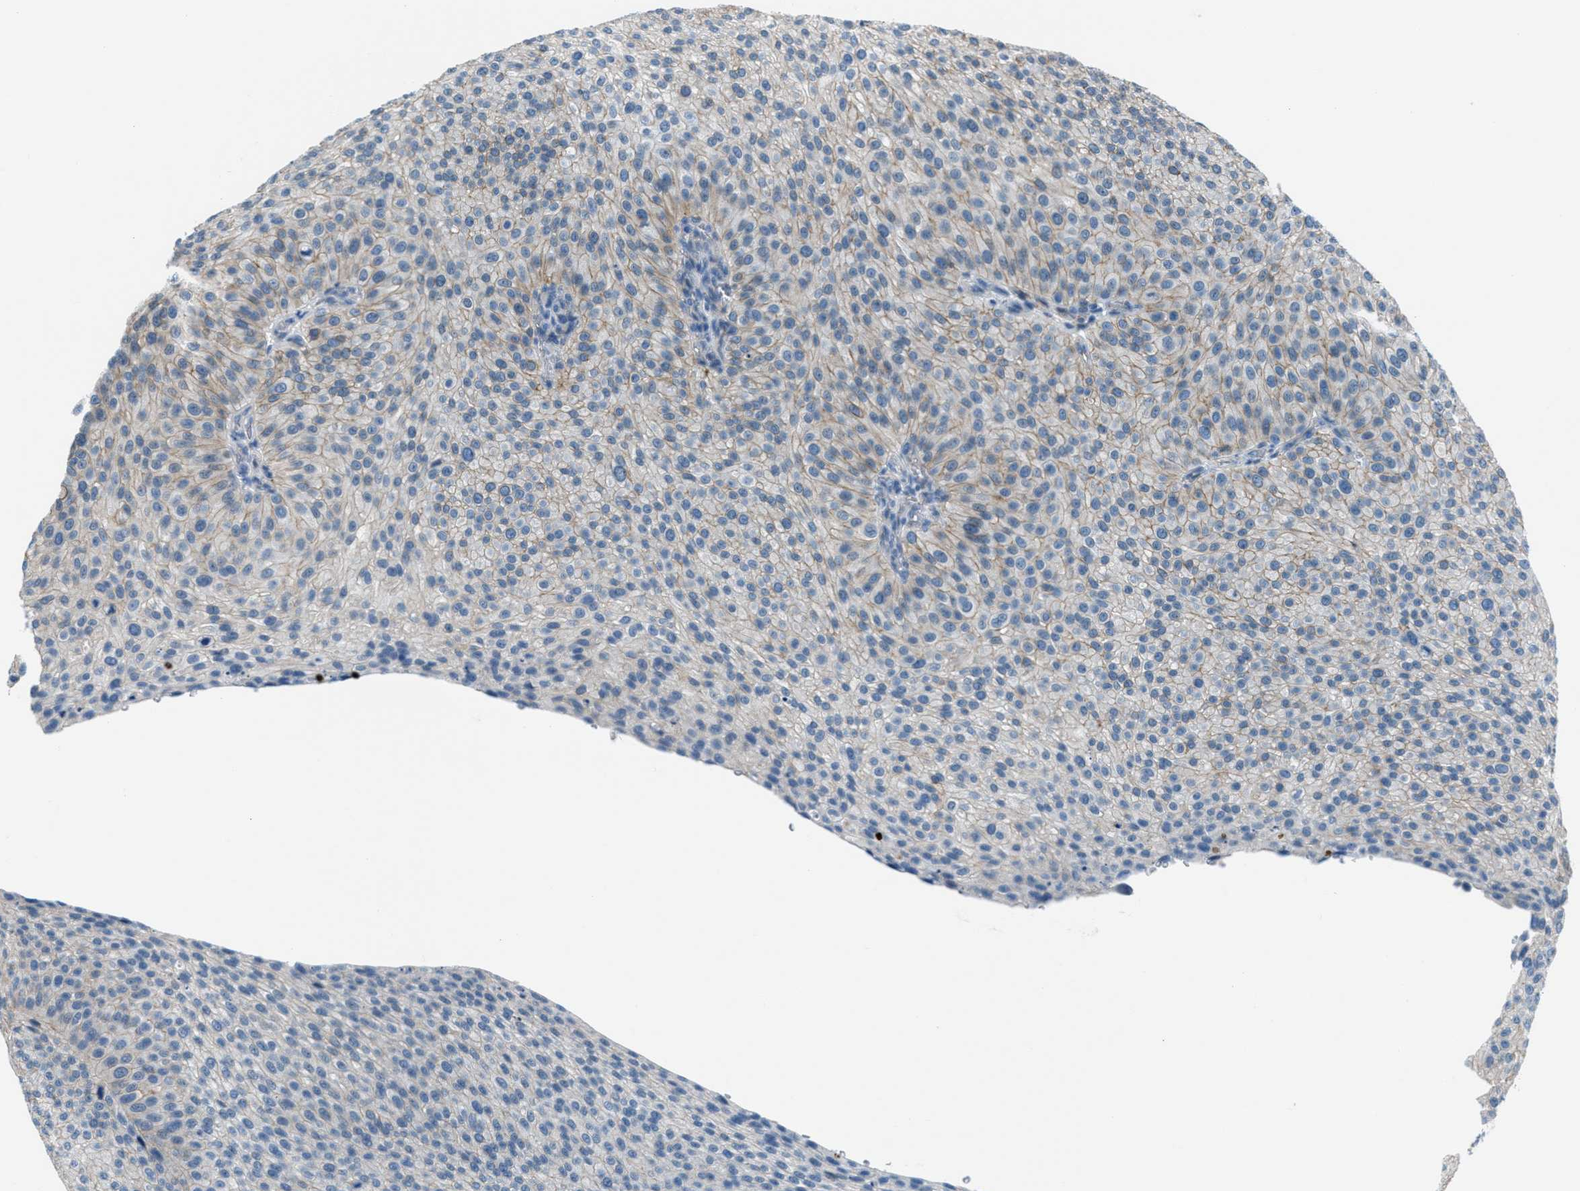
{"staining": {"intensity": "weak", "quantity": "<25%", "location": "cytoplasmic/membranous"}, "tissue": "urothelial cancer", "cell_type": "Tumor cells", "image_type": "cancer", "snomed": [{"axis": "morphology", "description": "Urothelial carcinoma, Low grade"}, {"axis": "topography", "description": "Smooth muscle"}, {"axis": "topography", "description": "Urinary bladder"}], "caption": "High power microscopy photomicrograph of an immunohistochemistry image of urothelial carcinoma (low-grade), revealing no significant staining in tumor cells.", "gene": "FBN1", "patient": {"sex": "male", "age": 60}}